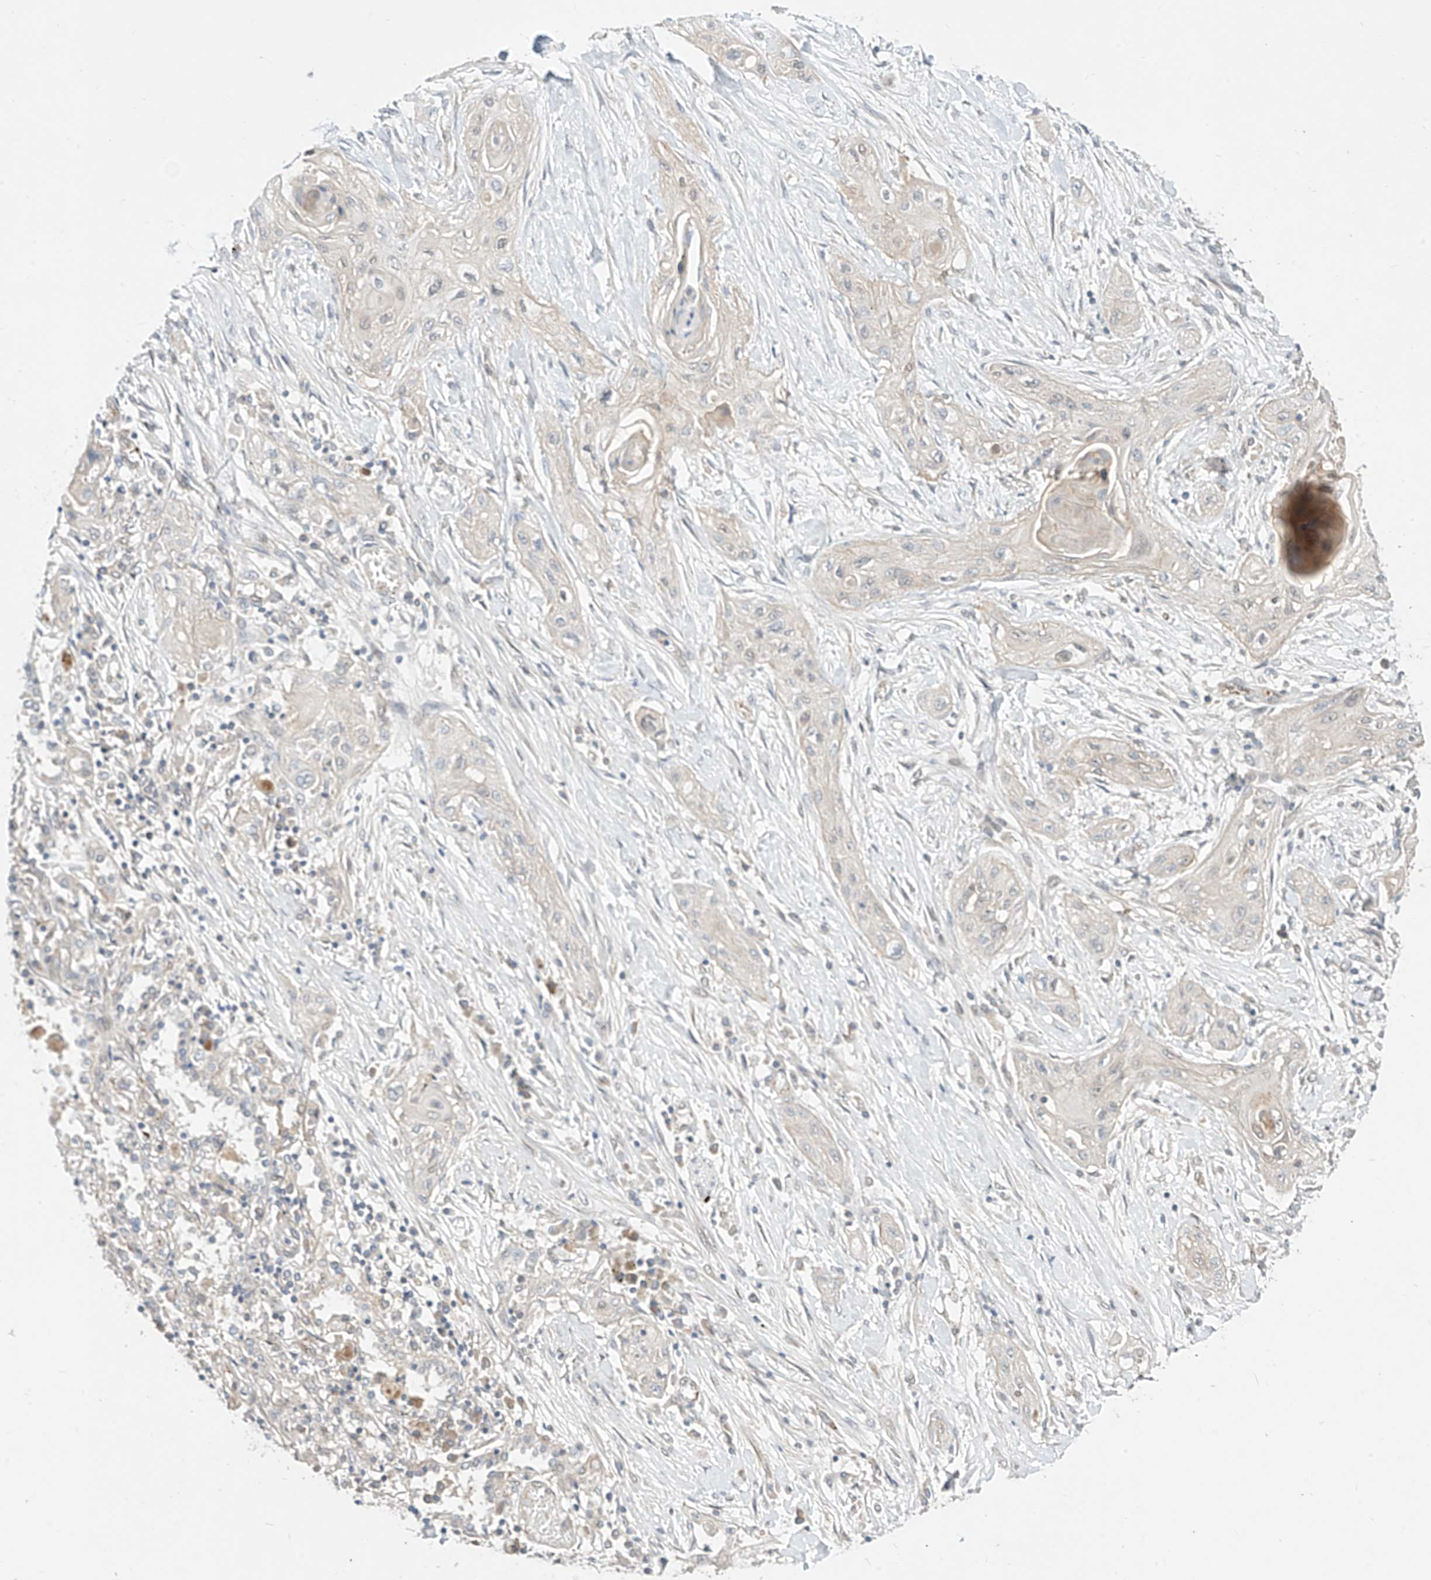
{"staining": {"intensity": "negative", "quantity": "none", "location": "none"}, "tissue": "lung cancer", "cell_type": "Tumor cells", "image_type": "cancer", "snomed": [{"axis": "morphology", "description": "Squamous cell carcinoma, NOS"}, {"axis": "topography", "description": "Lung"}], "caption": "A high-resolution photomicrograph shows IHC staining of lung cancer, which displays no significant expression in tumor cells.", "gene": "MRTFA", "patient": {"sex": "female", "age": 47}}